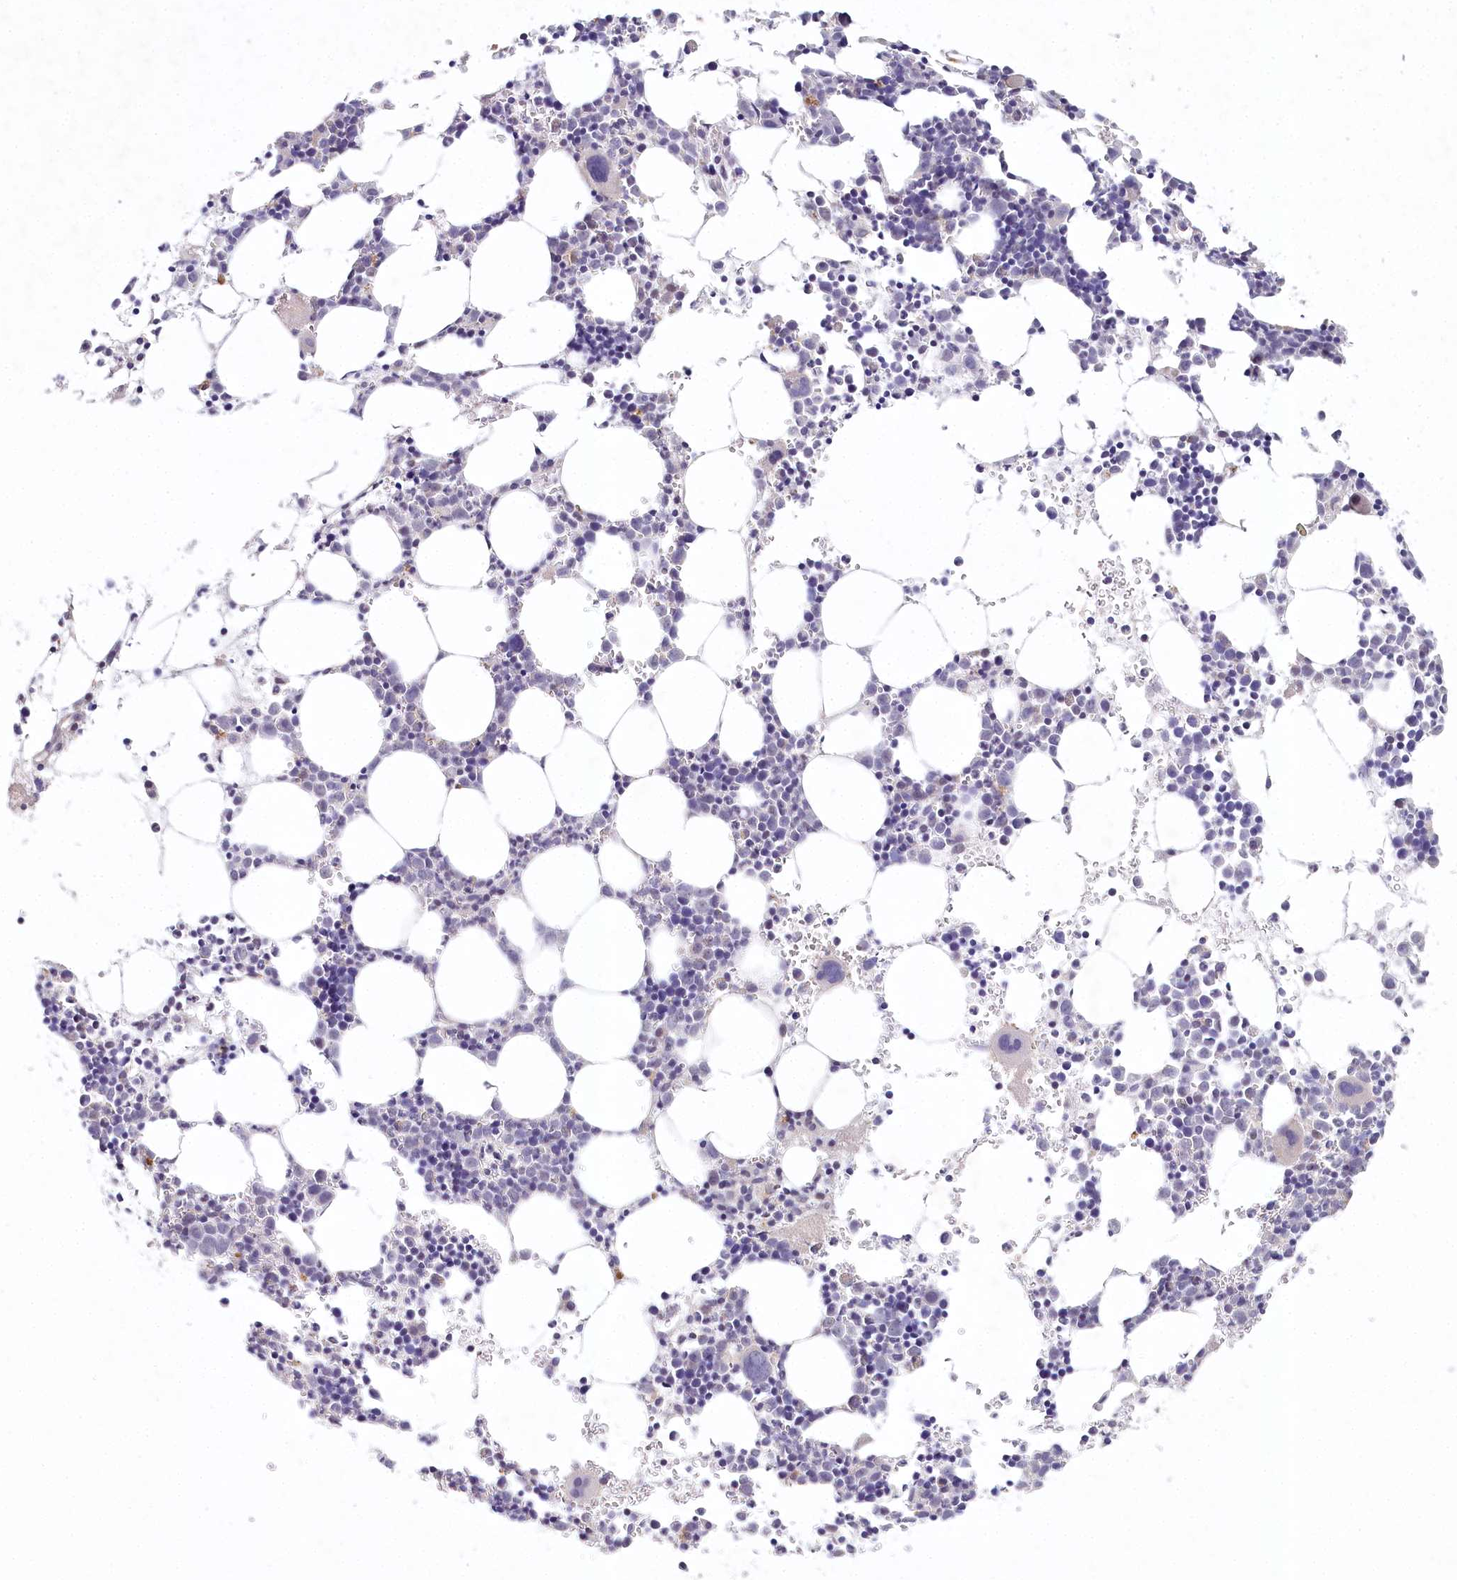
{"staining": {"intensity": "negative", "quantity": "none", "location": "none"}, "tissue": "bone marrow", "cell_type": "Hematopoietic cells", "image_type": "normal", "snomed": [{"axis": "morphology", "description": "Normal tissue, NOS"}, {"axis": "topography", "description": "Bone marrow"}], "caption": "This photomicrograph is of benign bone marrow stained with IHC to label a protein in brown with the nuclei are counter-stained blue. There is no positivity in hematopoietic cells. (DAB (3,3'-diaminobenzidine) IHC with hematoxylin counter stain).", "gene": "AMTN", "patient": {"sex": "female", "age": 89}}